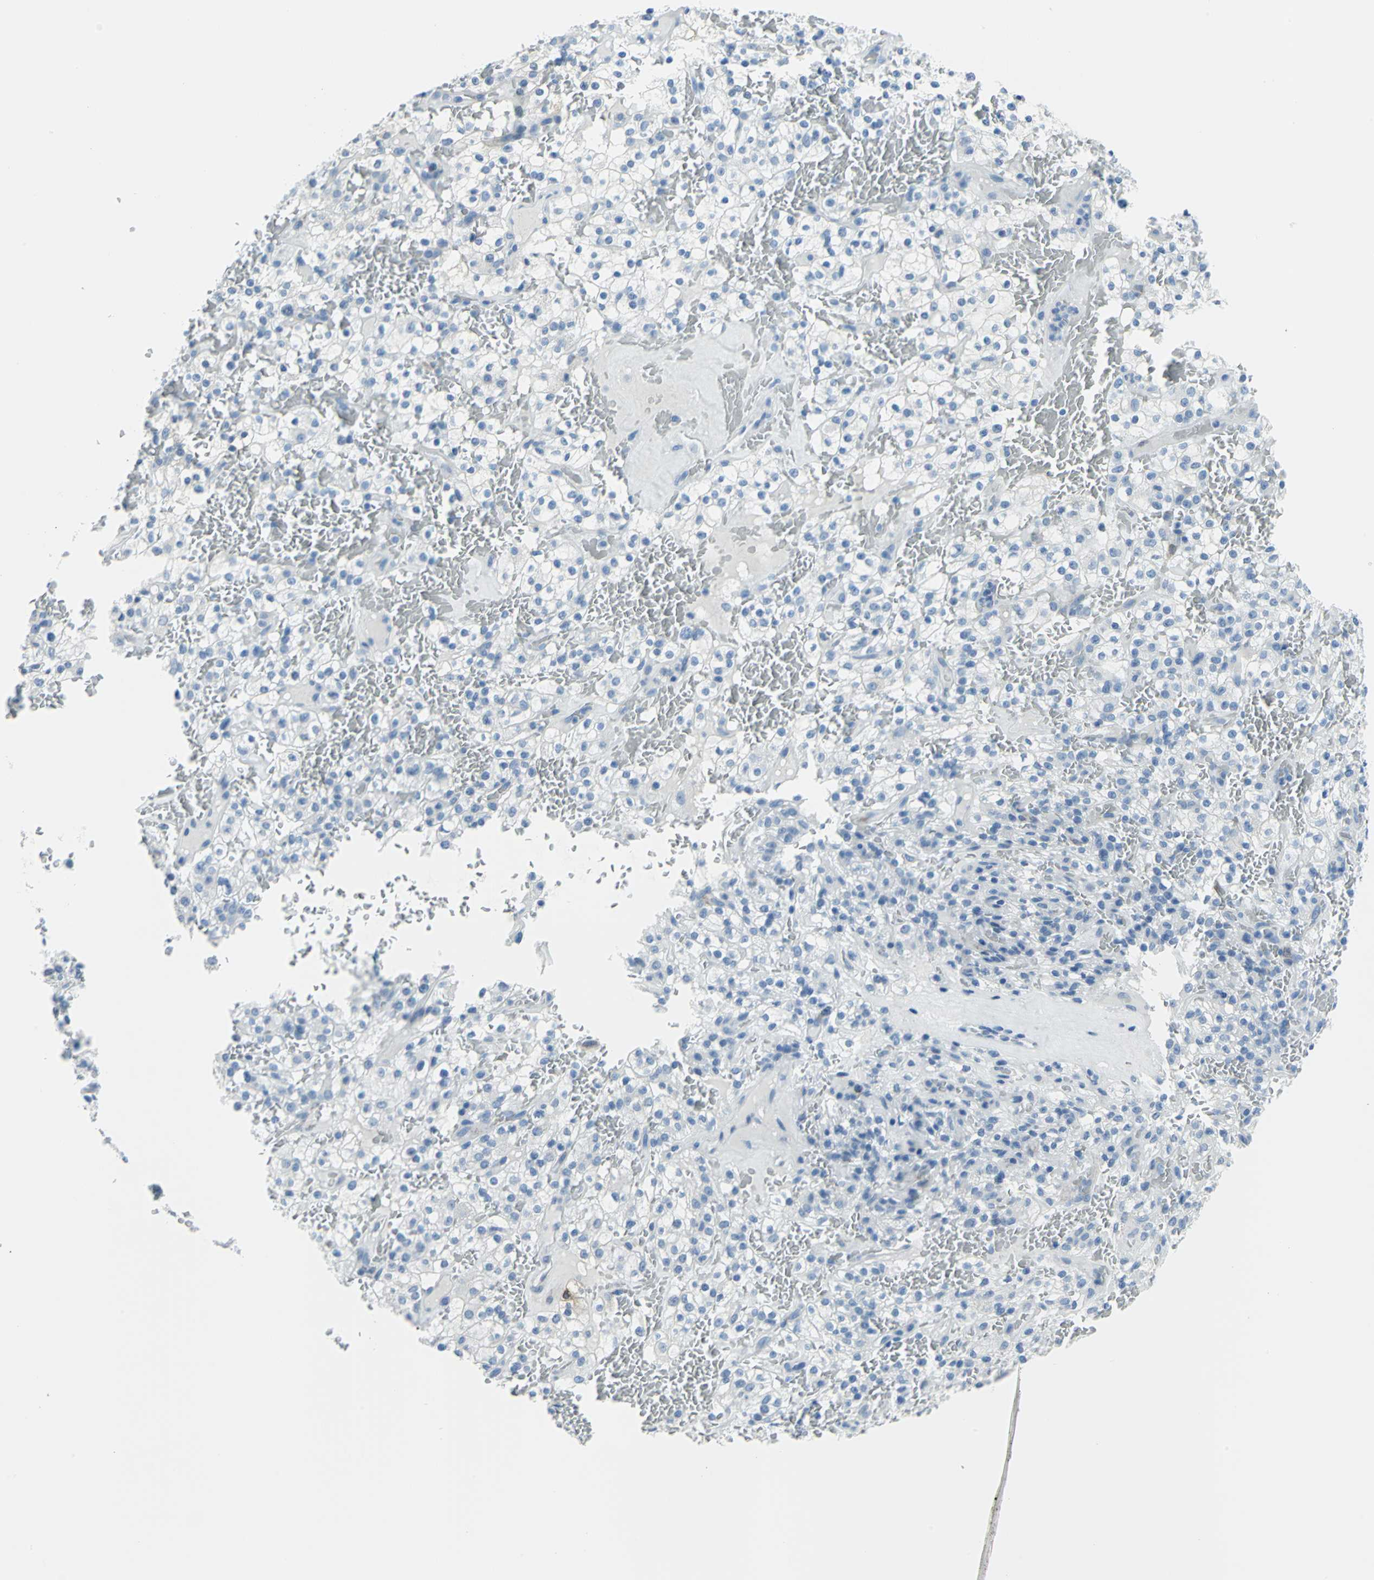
{"staining": {"intensity": "negative", "quantity": "none", "location": "none"}, "tissue": "renal cancer", "cell_type": "Tumor cells", "image_type": "cancer", "snomed": [{"axis": "morphology", "description": "Normal tissue, NOS"}, {"axis": "morphology", "description": "Adenocarcinoma, NOS"}, {"axis": "topography", "description": "Kidney"}], "caption": "An immunohistochemistry (IHC) image of renal adenocarcinoma is shown. There is no staining in tumor cells of renal adenocarcinoma. (DAB (3,3'-diaminobenzidine) immunohistochemistry visualized using brightfield microscopy, high magnification).", "gene": "DNAI2", "patient": {"sex": "female", "age": 72}}